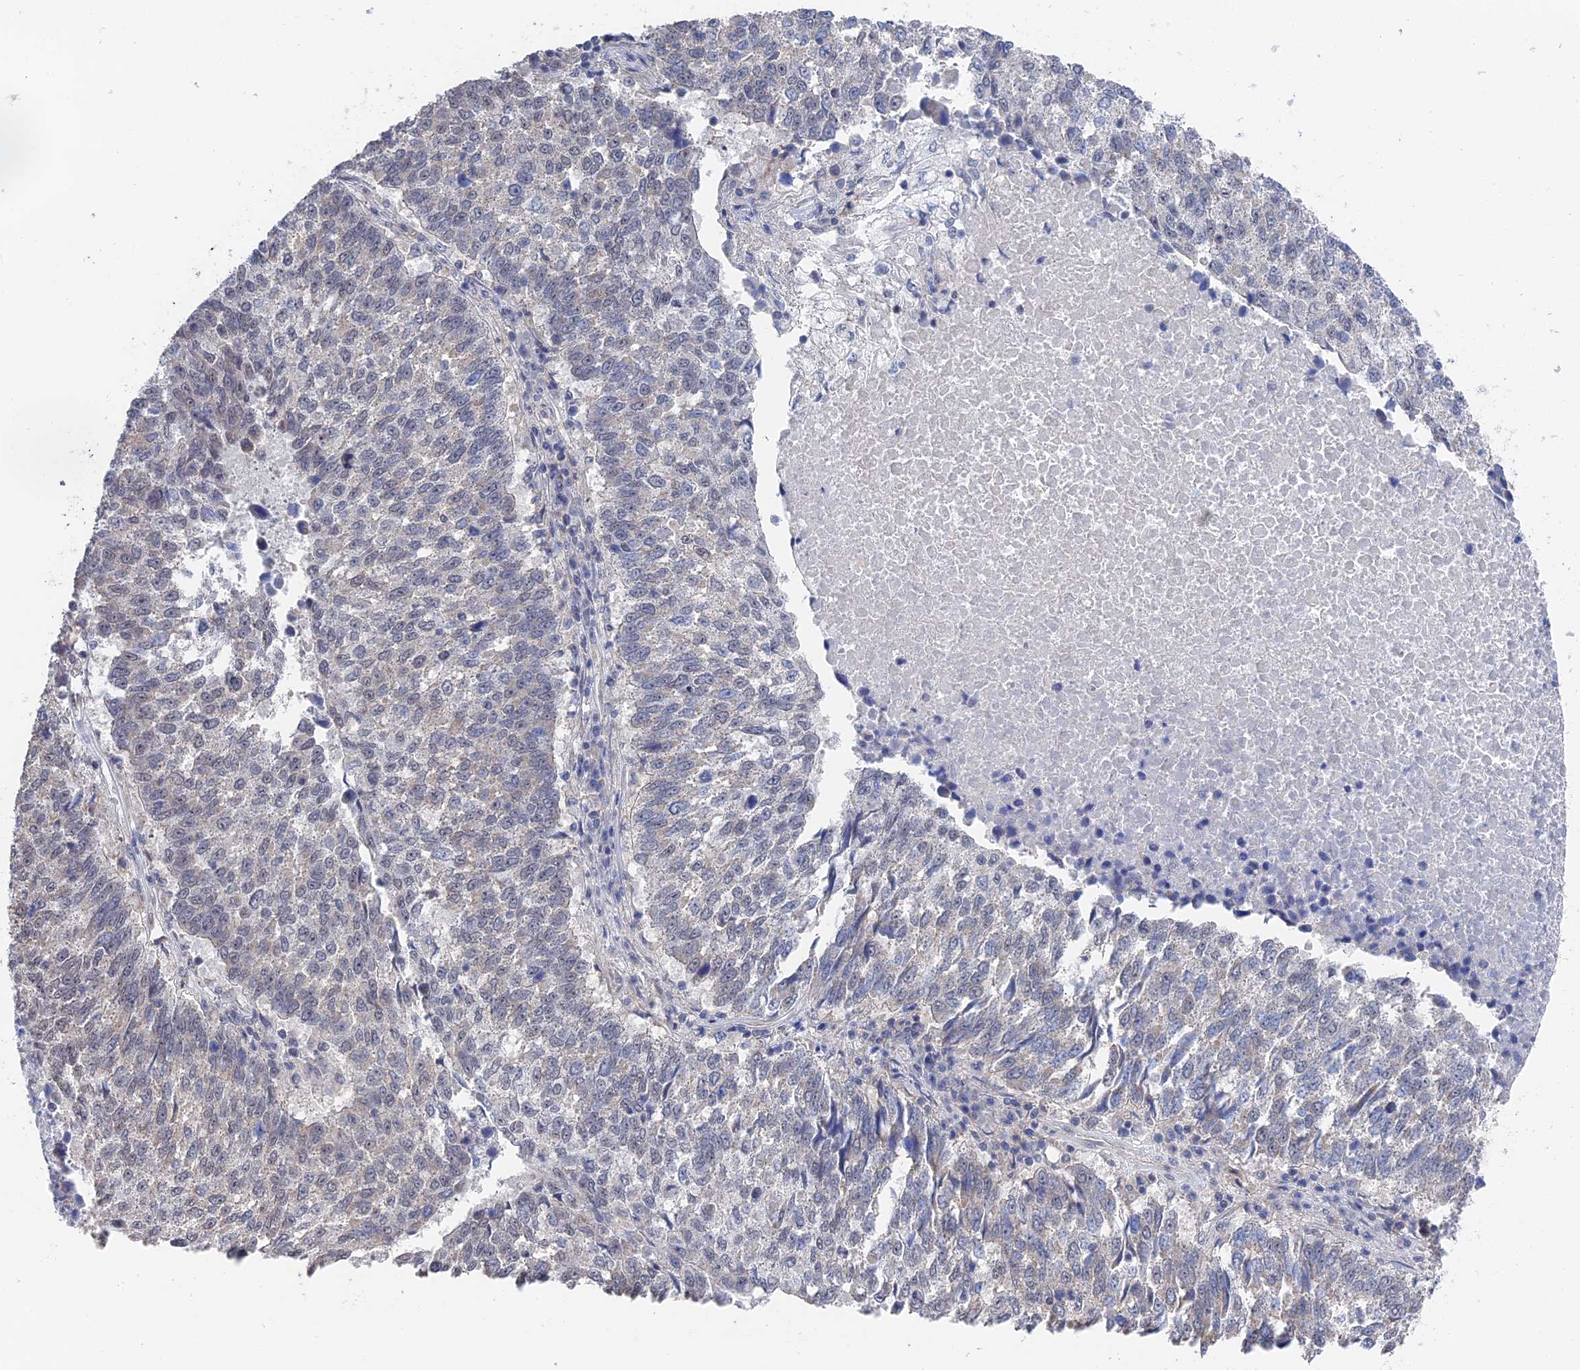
{"staining": {"intensity": "negative", "quantity": "none", "location": "none"}, "tissue": "lung cancer", "cell_type": "Tumor cells", "image_type": "cancer", "snomed": [{"axis": "morphology", "description": "Squamous cell carcinoma, NOS"}, {"axis": "topography", "description": "Lung"}], "caption": "This is an immunohistochemistry image of human lung squamous cell carcinoma. There is no expression in tumor cells.", "gene": "TSSC4", "patient": {"sex": "male", "age": 73}}